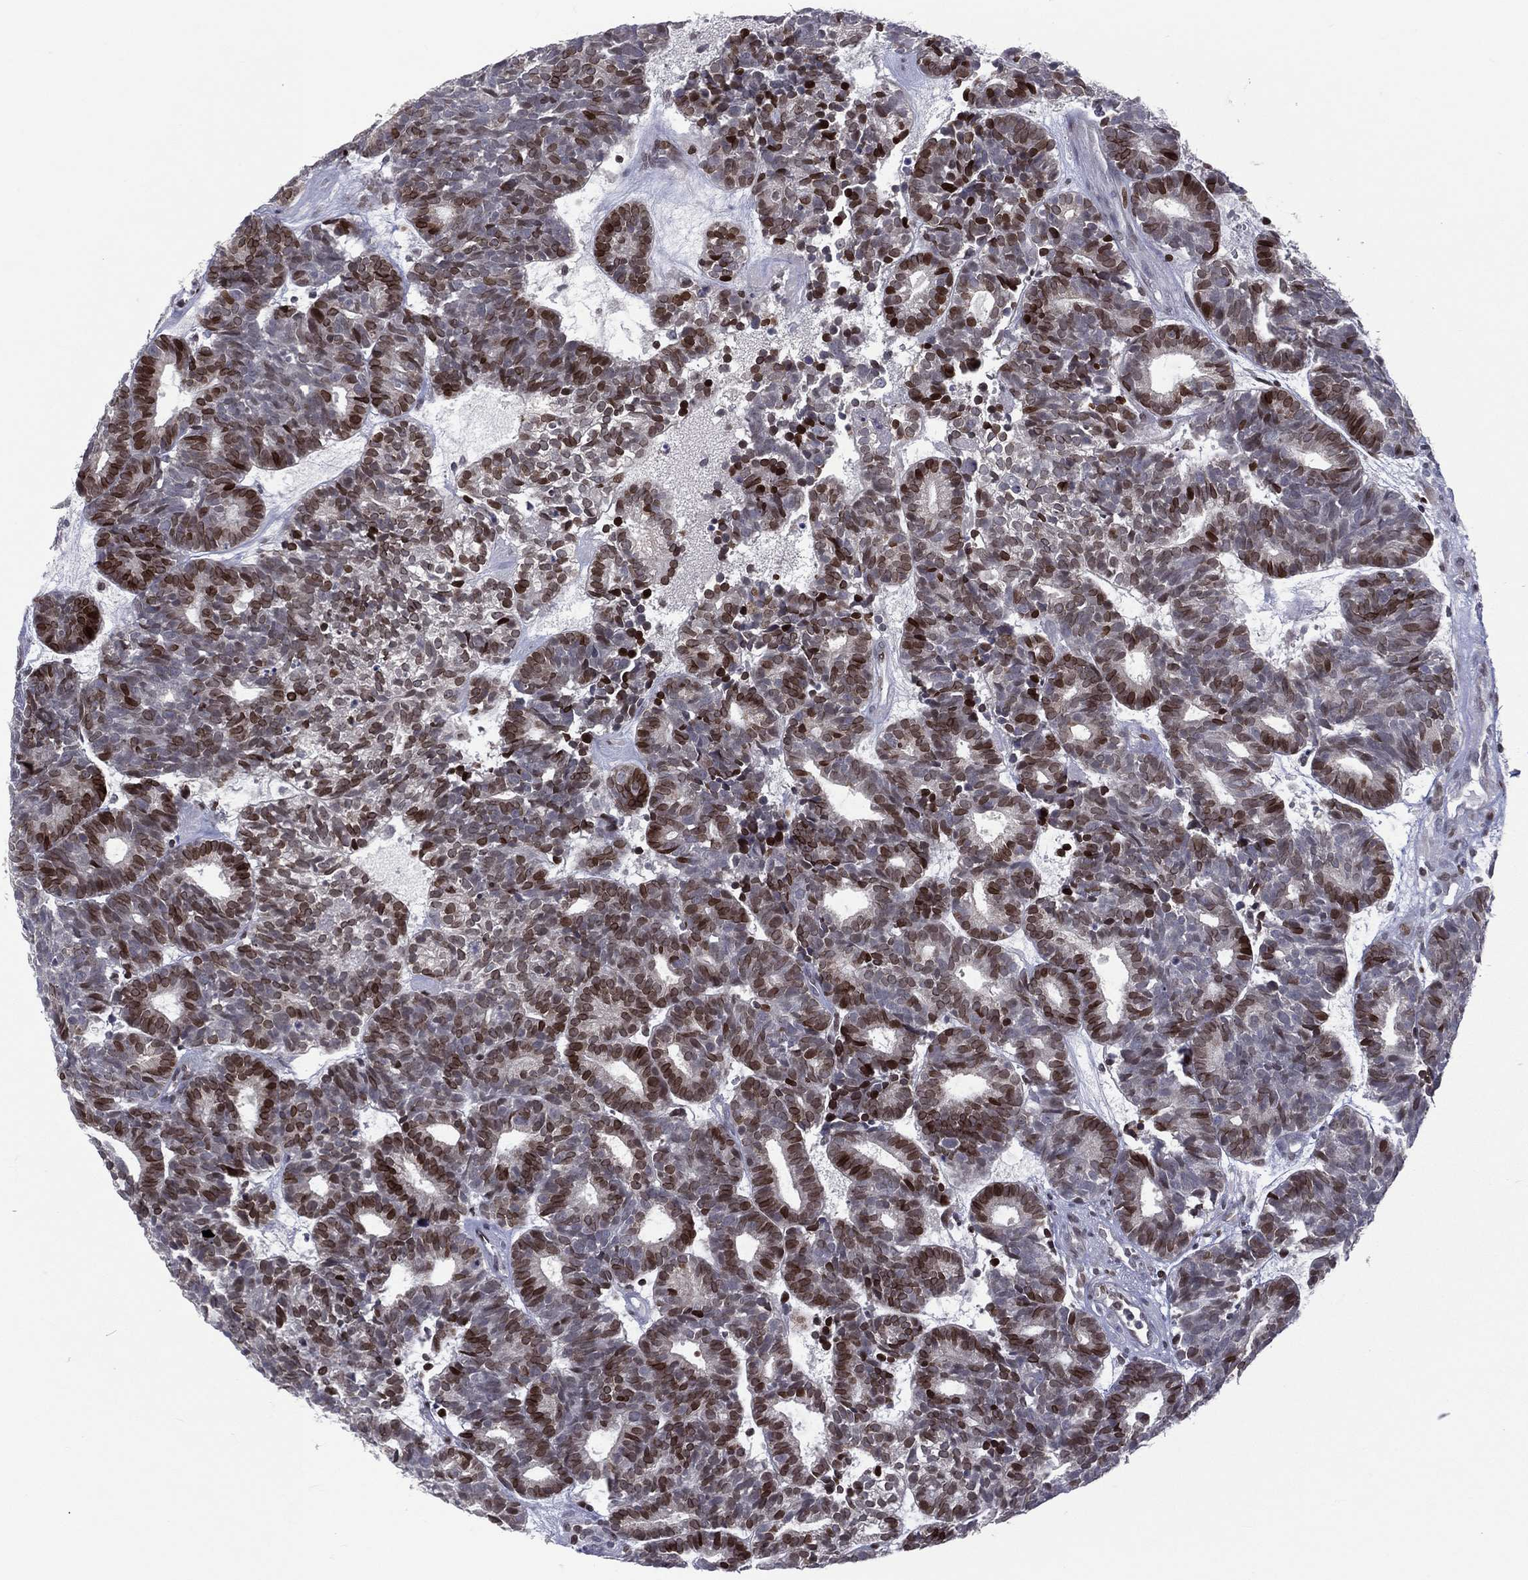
{"staining": {"intensity": "strong", "quantity": "<25%", "location": "nuclear"}, "tissue": "head and neck cancer", "cell_type": "Tumor cells", "image_type": "cancer", "snomed": [{"axis": "morphology", "description": "Adenocarcinoma, NOS"}, {"axis": "topography", "description": "Head-Neck"}], "caption": "Head and neck adenocarcinoma stained for a protein (brown) shows strong nuclear positive positivity in about <25% of tumor cells.", "gene": "DBF4B", "patient": {"sex": "female", "age": 81}}